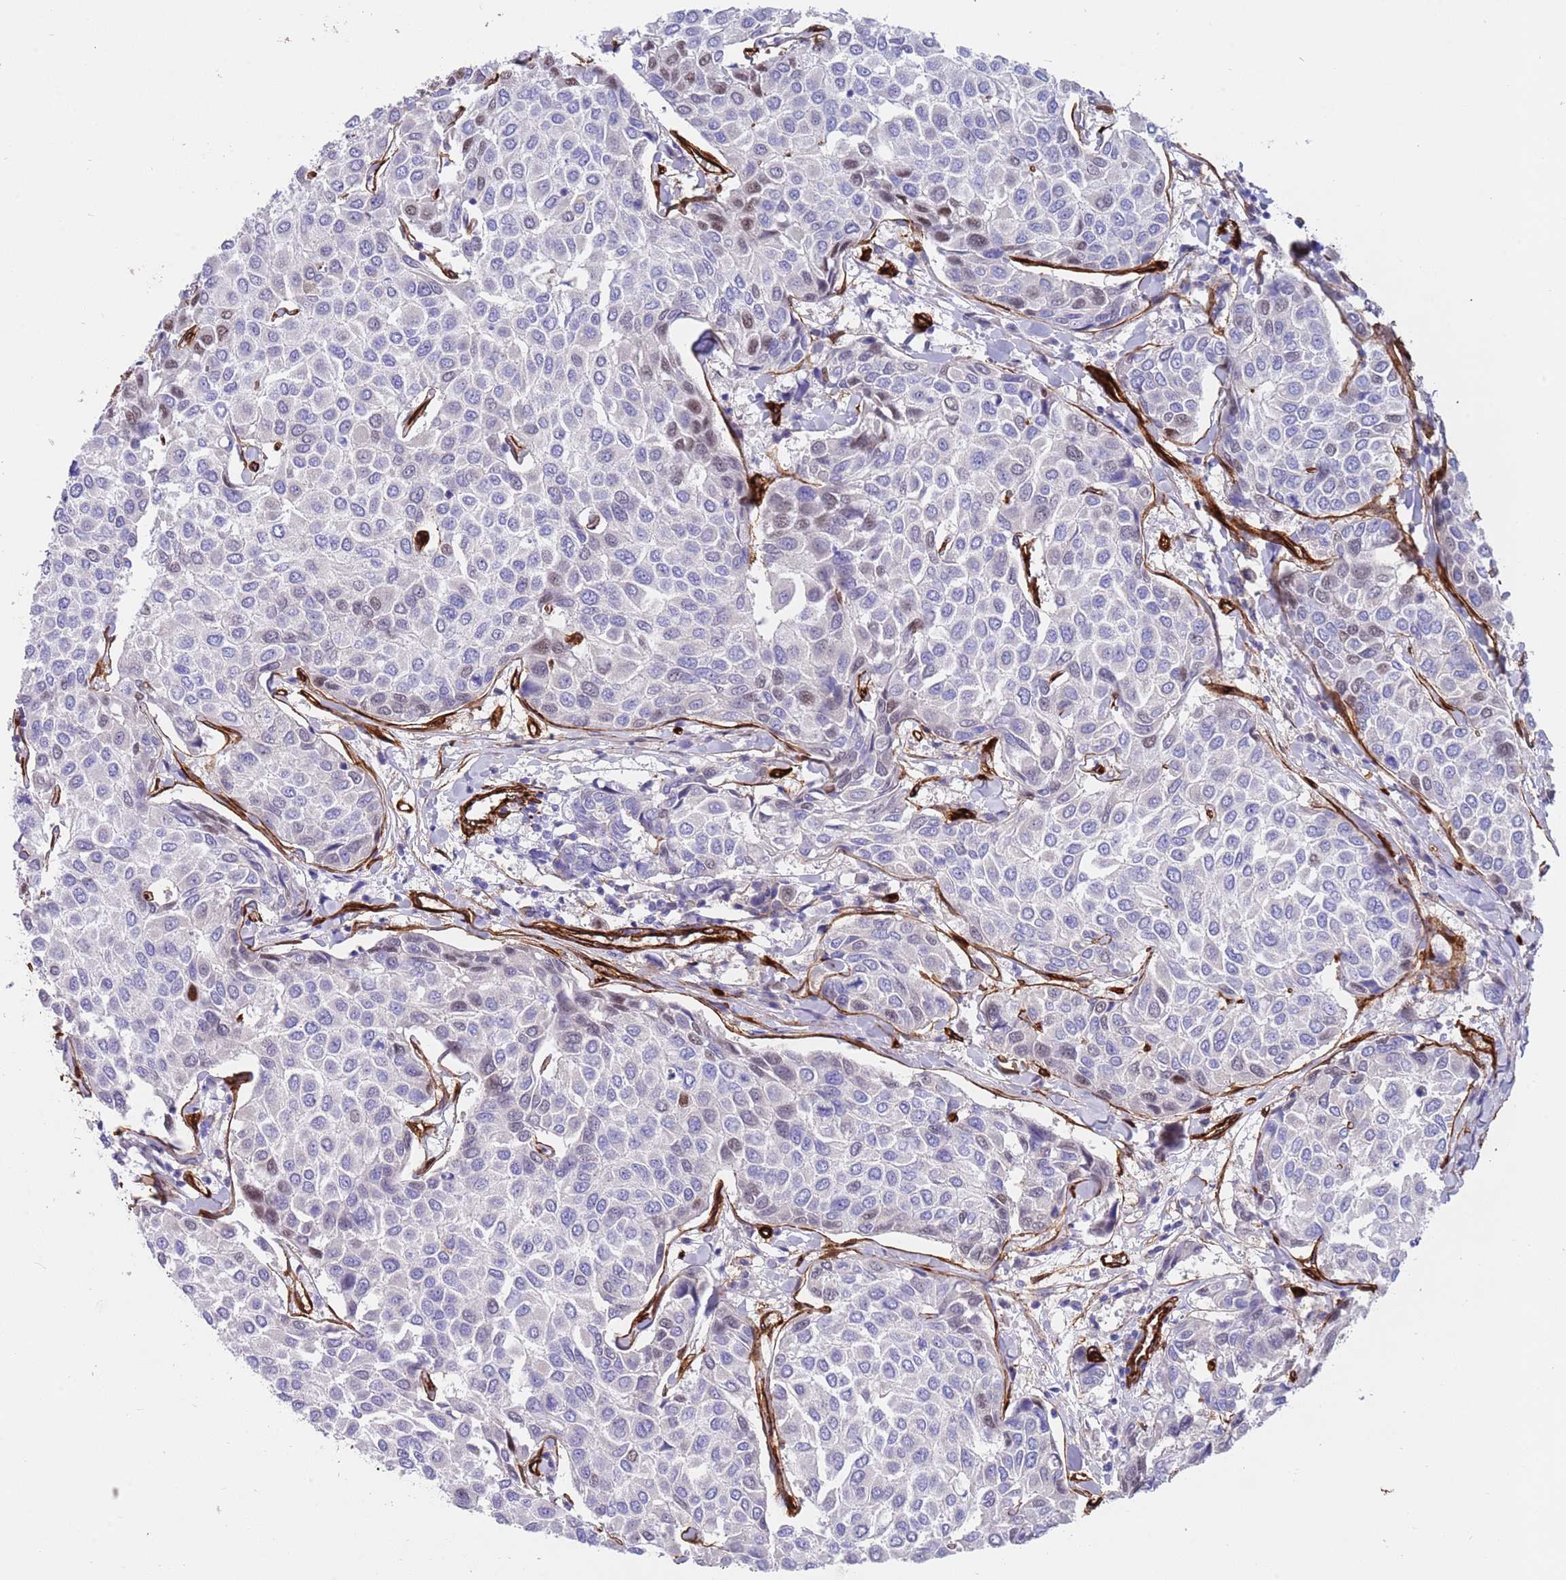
{"staining": {"intensity": "negative", "quantity": "none", "location": "none"}, "tissue": "breast cancer", "cell_type": "Tumor cells", "image_type": "cancer", "snomed": [{"axis": "morphology", "description": "Duct carcinoma"}, {"axis": "topography", "description": "Breast"}], "caption": "DAB (3,3'-diaminobenzidine) immunohistochemical staining of human intraductal carcinoma (breast) demonstrates no significant staining in tumor cells. (Brightfield microscopy of DAB (3,3'-diaminobenzidine) IHC at high magnification).", "gene": "CAV2", "patient": {"sex": "female", "age": 55}}